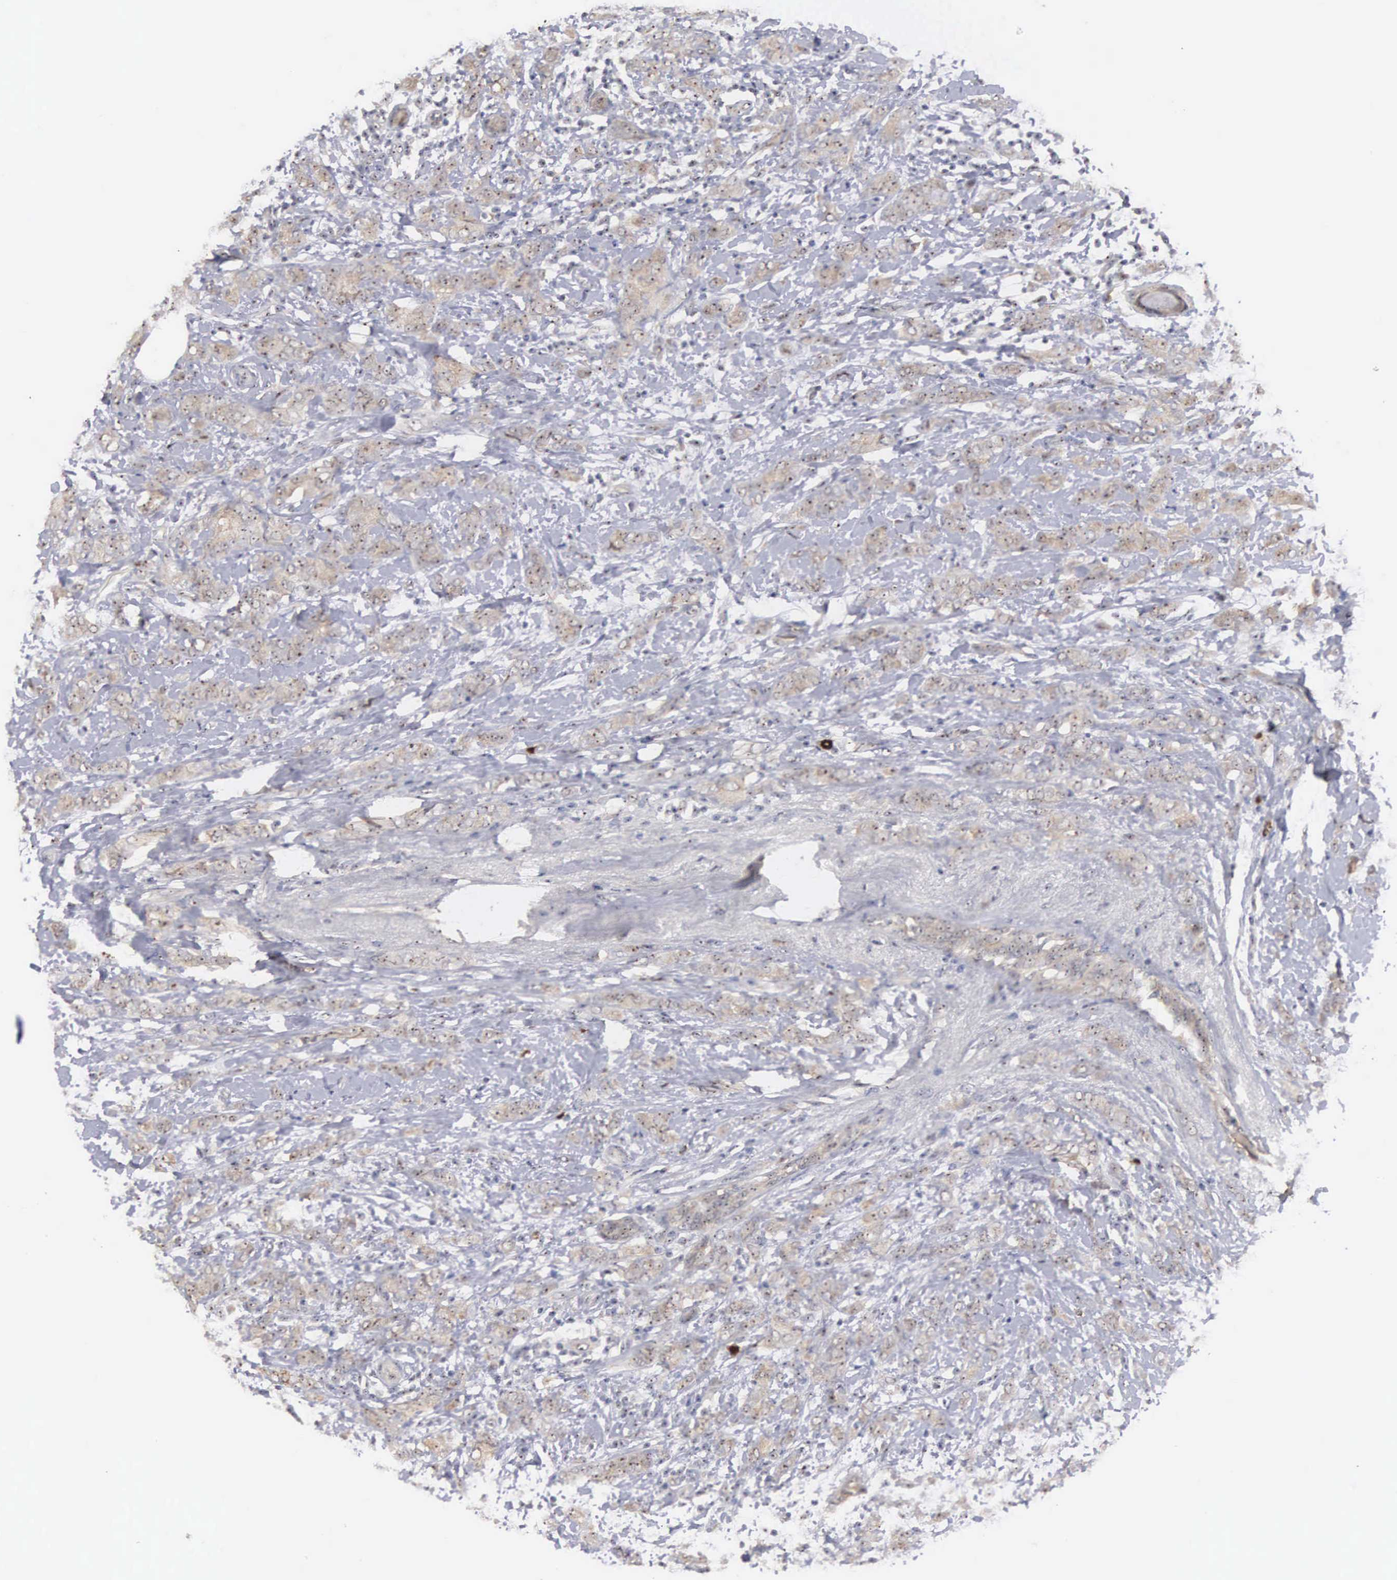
{"staining": {"intensity": "moderate", "quantity": ">75%", "location": "cytoplasmic/membranous"}, "tissue": "breast cancer", "cell_type": "Tumor cells", "image_type": "cancer", "snomed": [{"axis": "morphology", "description": "Duct carcinoma"}, {"axis": "topography", "description": "Breast"}], "caption": "Intraductal carcinoma (breast) was stained to show a protein in brown. There is medium levels of moderate cytoplasmic/membranous staining in about >75% of tumor cells.", "gene": "AMN", "patient": {"sex": "female", "age": 53}}